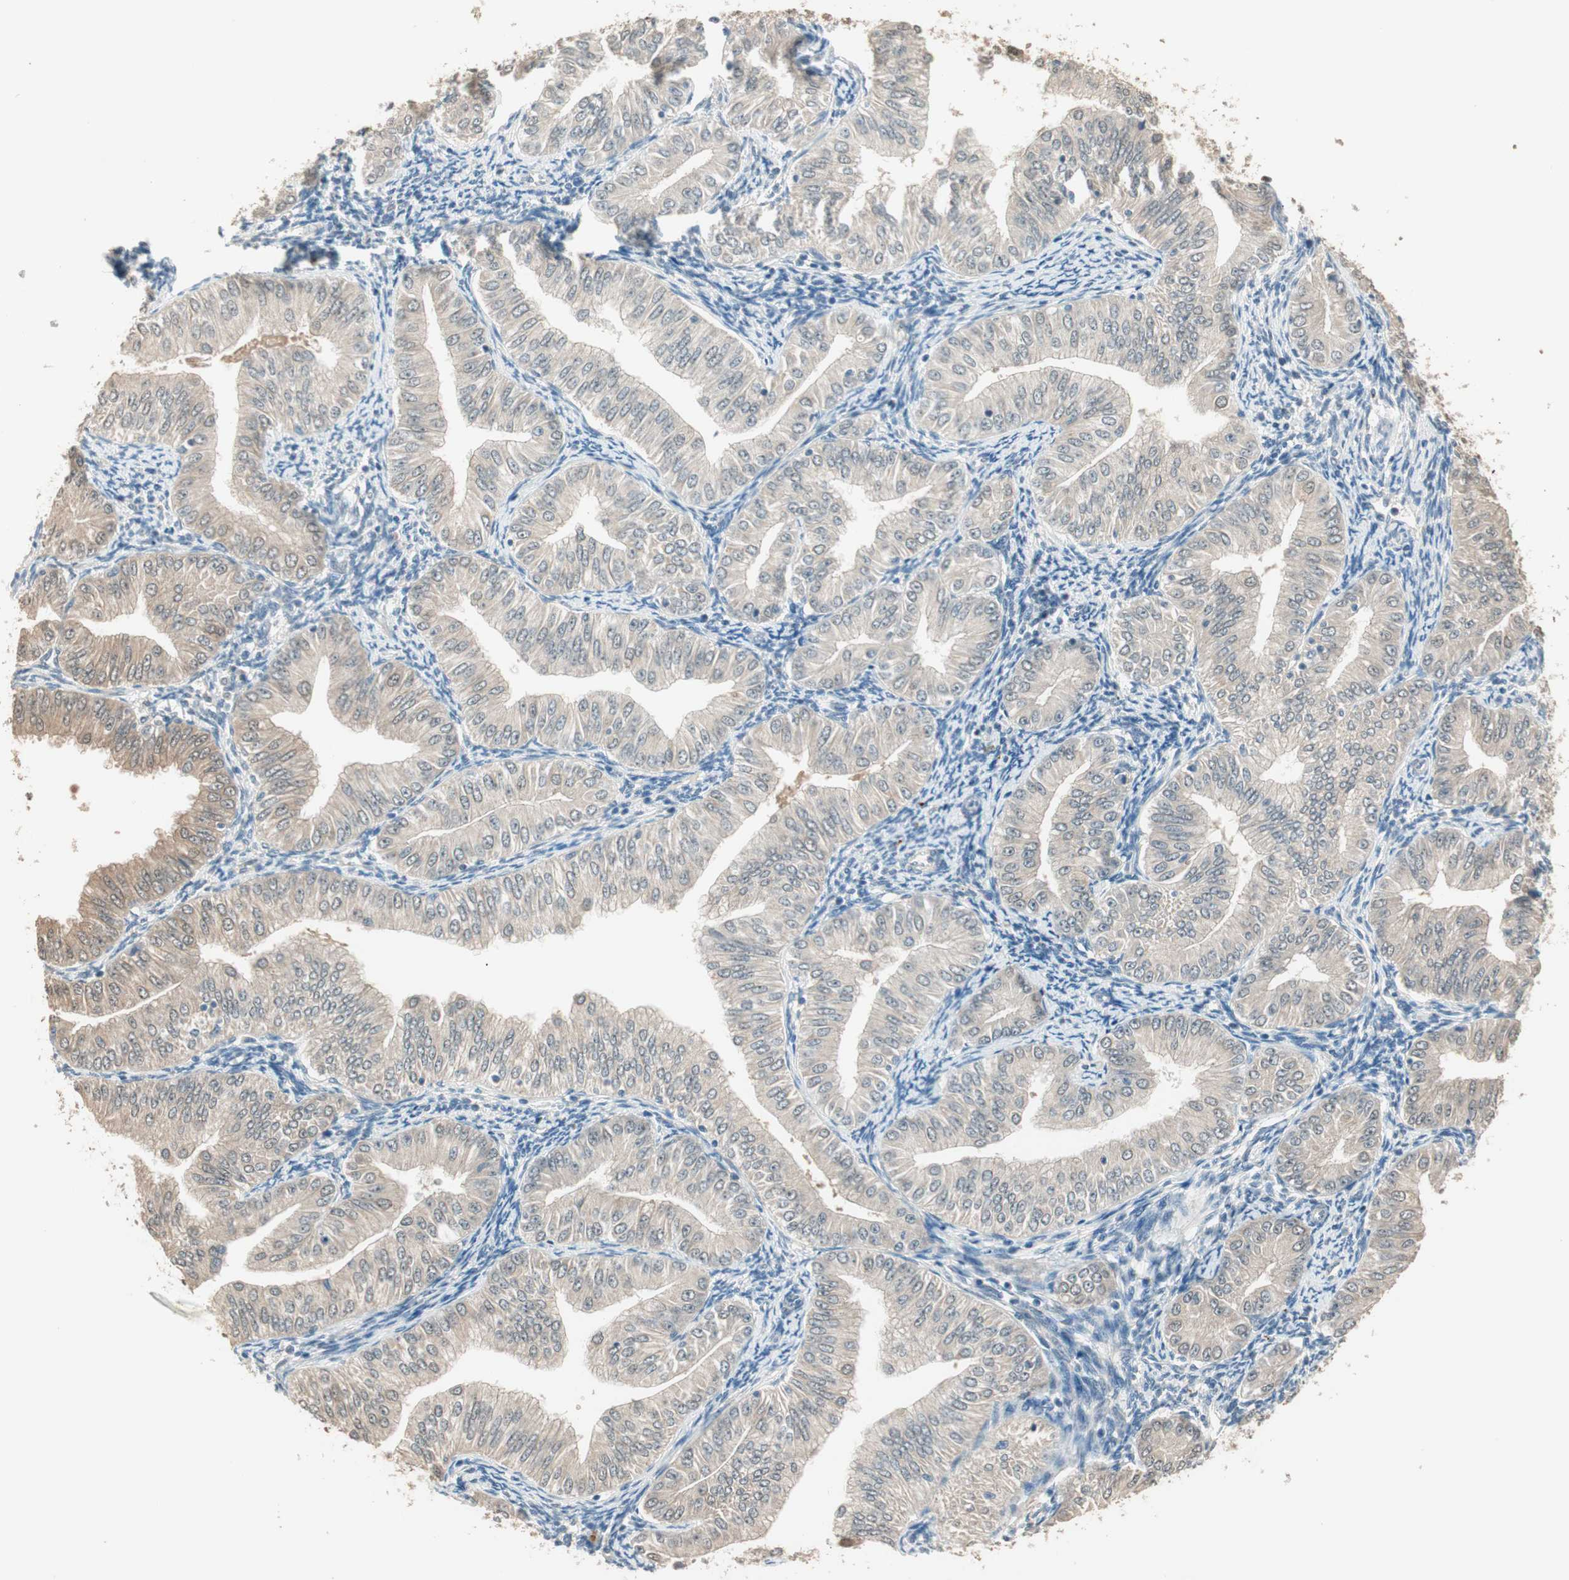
{"staining": {"intensity": "weak", "quantity": "25%-75%", "location": "cytoplasmic/membranous"}, "tissue": "endometrial cancer", "cell_type": "Tumor cells", "image_type": "cancer", "snomed": [{"axis": "morphology", "description": "Normal tissue, NOS"}, {"axis": "morphology", "description": "Adenocarcinoma, NOS"}, {"axis": "topography", "description": "Endometrium"}], "caption": "Immunohistochemical staining of endometrial adenocarcinoma displays low levels of weak cytoplasmic/membranous protein staining in approximately 25%-75% of tumor cells.", "gene": "USP5", "patient": {"sex": "female", "age": 53}}